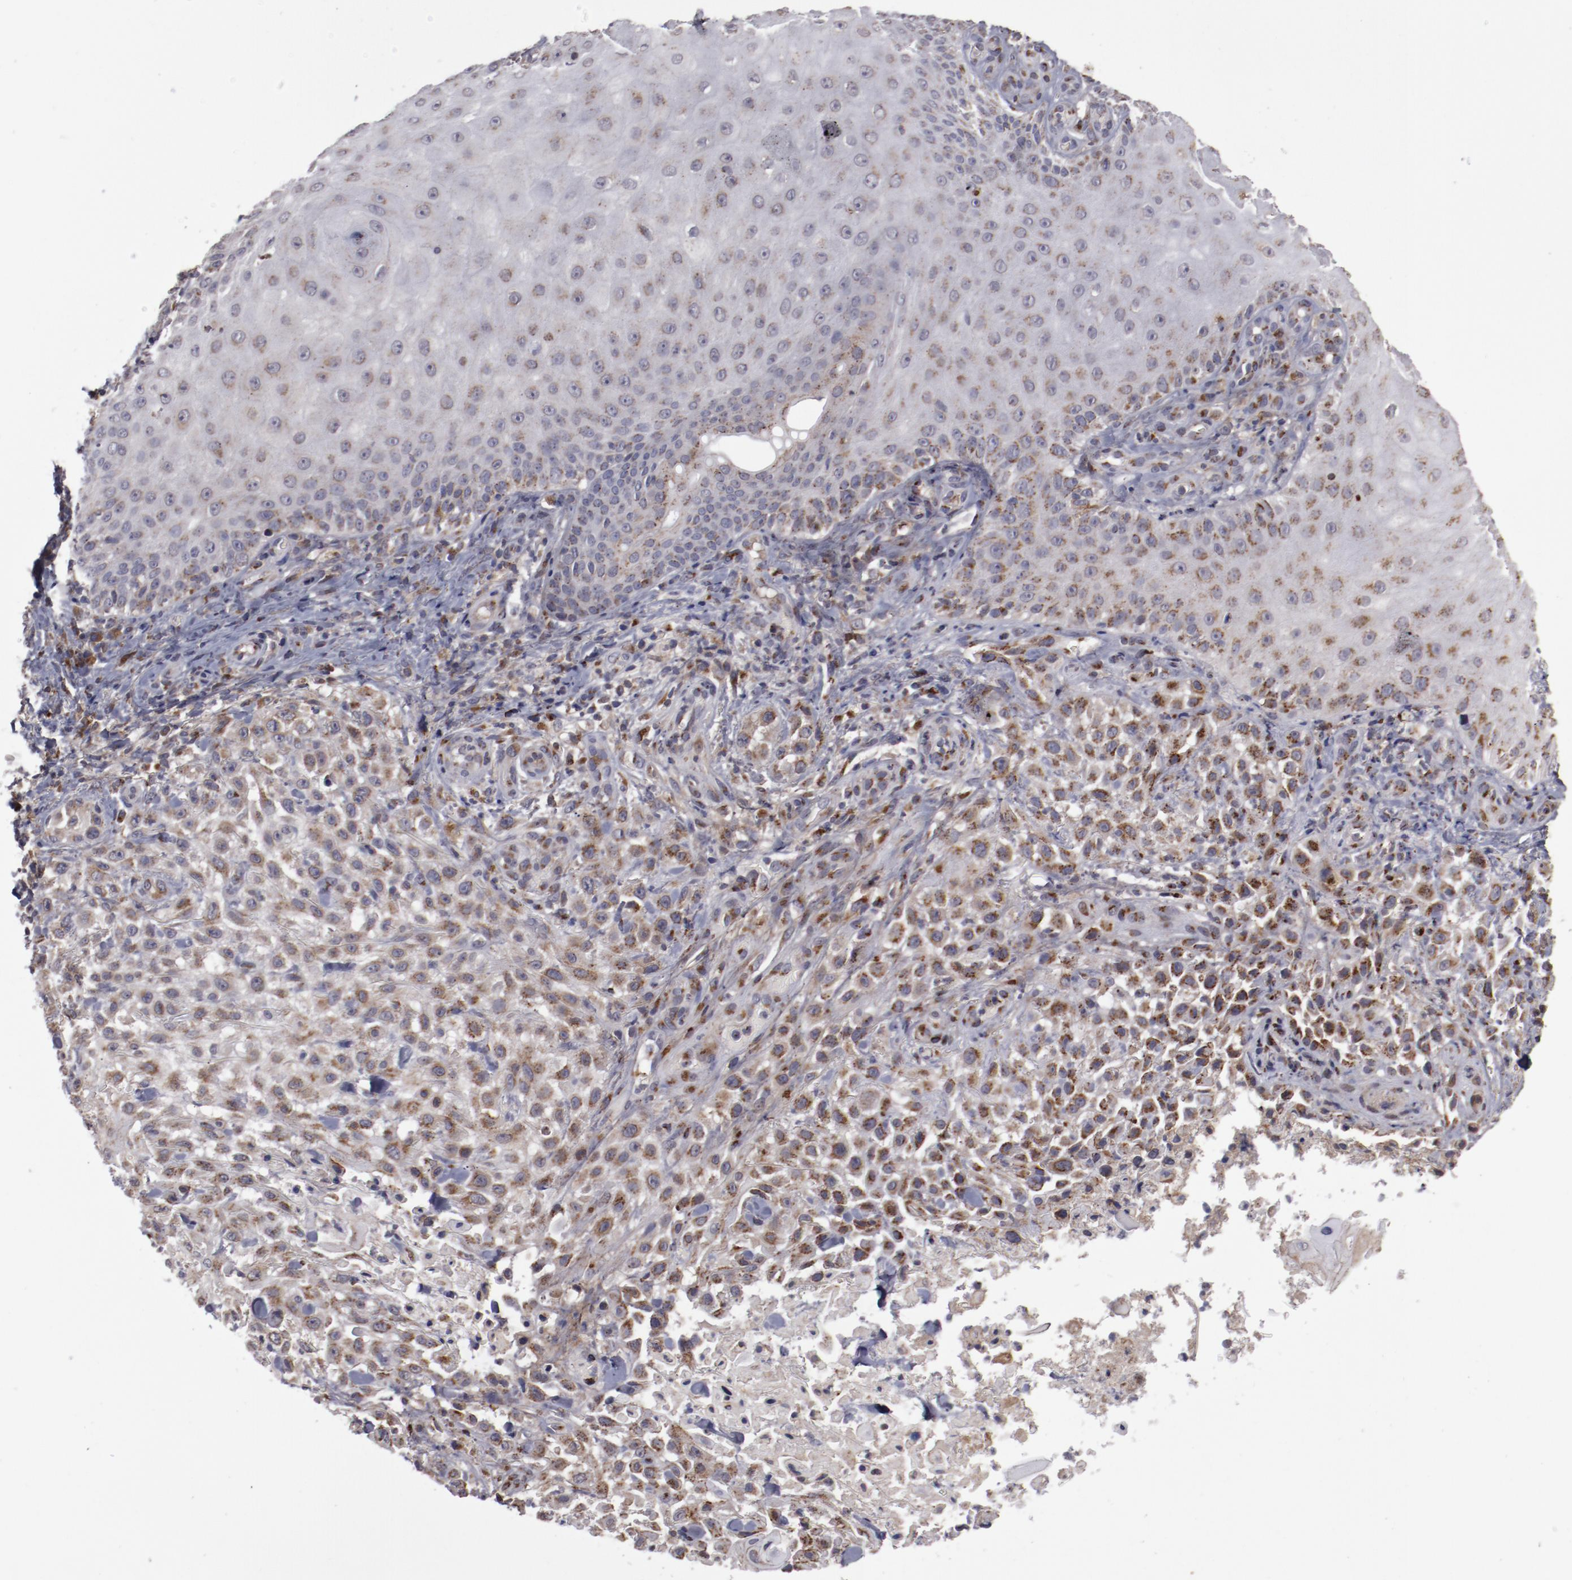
{"staining": {"intensity": "moderate", "quantity": ">75%", "location": "cytoplasmic/membranous"}, "tissue": "skin cancer", "cell_type": "Tumor cells", "image_type": "cancer", "snomed": [{"axis": "morphology", "description": "Squamous cell carcinoma, NOS"}, {"axis": "topography", "description": "Skin"}], "caption": "Skin cancer (squamous cell carcinoma) was stained to show a protein in brown. There is medium levels of moderate cytoplasmic/membranous staining in approximately >75% of tumor cells.", "gene": "IL12A", "patient": {"sex": "female", "age": 42}}